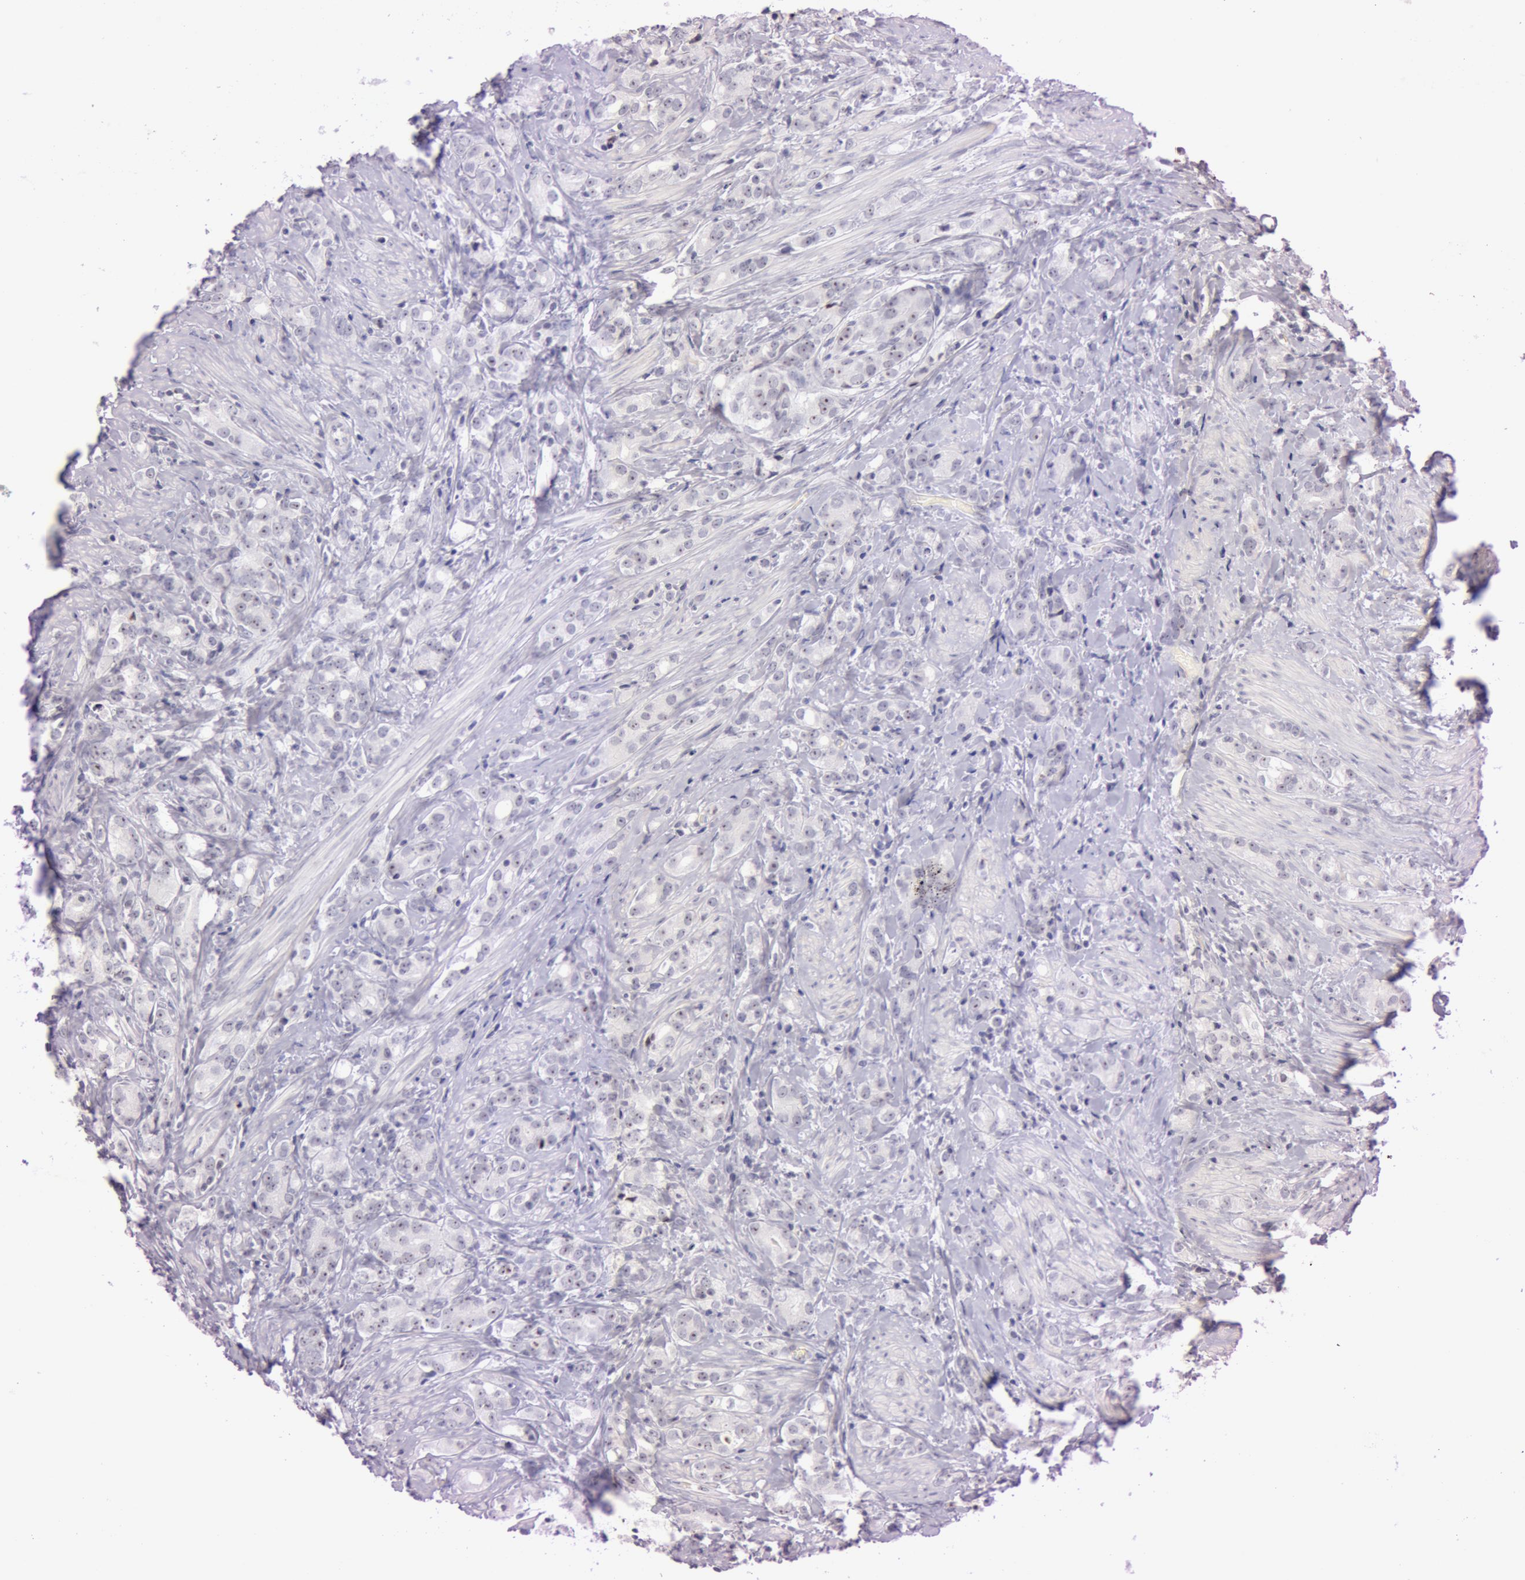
{"staining": {"intensity": "weak", "quantity": "25%-75%", "location": "nuclear"}, "tissue": "prostate cancer", "cell_type": "Tumor cells", "image_type": "cancer", "snomed": [{"axis": "morphology", "description": "Adenocarcinoma, Medium grade"}, {"axis": "topography", "description": "Prostate"}], "caption": "Immunohistochemical staining of human prostate cancer (adenocarcinoma (medium-grade)) demonstrates weak nuclear protein staining in approximately 25%-75% of tumor cells.", "gene": "FBL", "patient": {"sex": "male", "age": 59}}